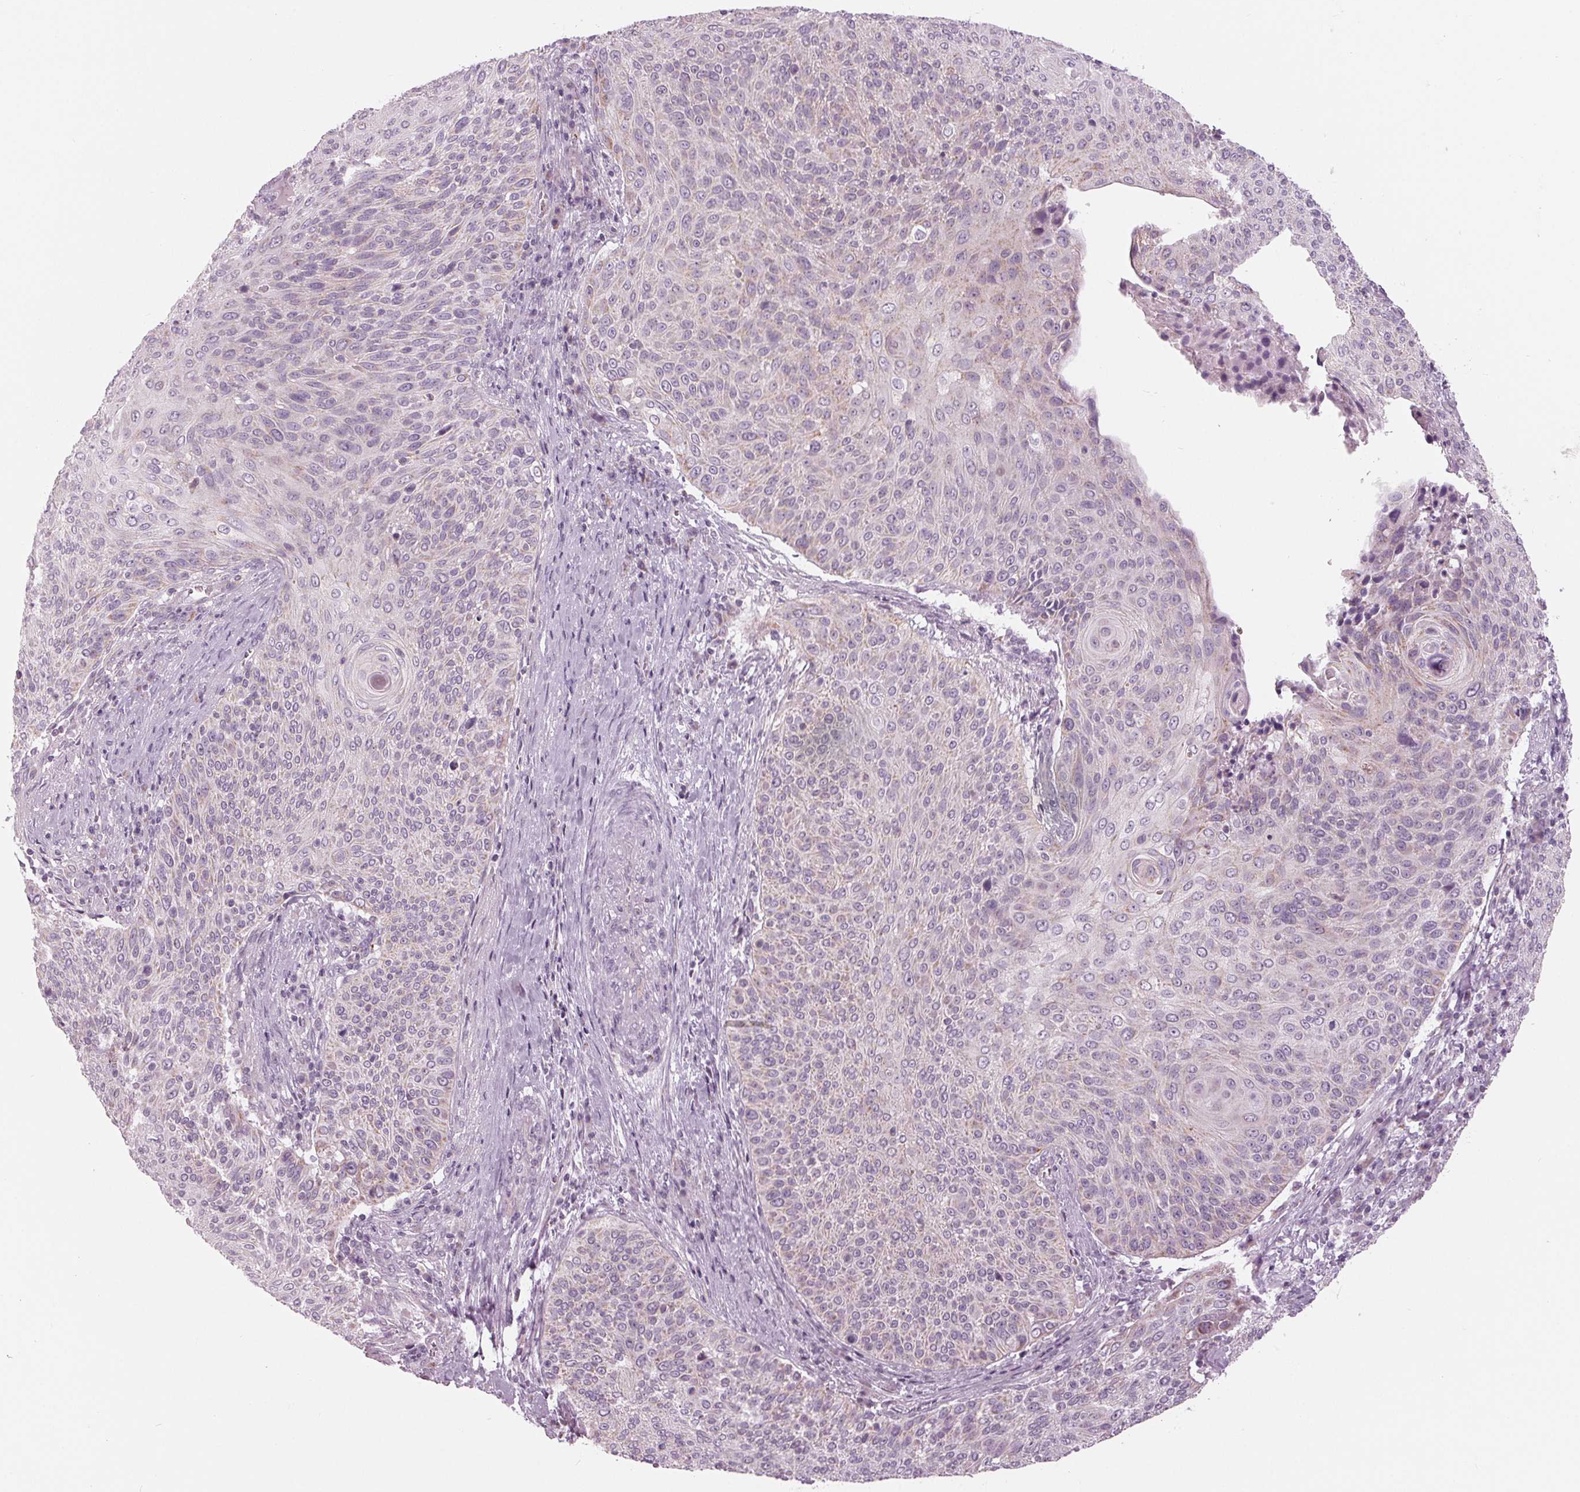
{"staining": {"intensity": "negative", "quantity": "none", "location": "none"}, "tissue": "cervical cancer", "cell_type": "Tumor cells", "image_type": "cancer", "snomed": [{"axis": "morphology", "description": "Squamous cell carcinoma, NOS"}, {"axis": "topography", "description": "Cervix"}], "caption": "Protein analysis of cervical cancer (squamous cell carcinoma) reveals no significant expression in tumor cells.", "gene": "SAMD4A", "patient": {"sex": "female", "age": 31}}